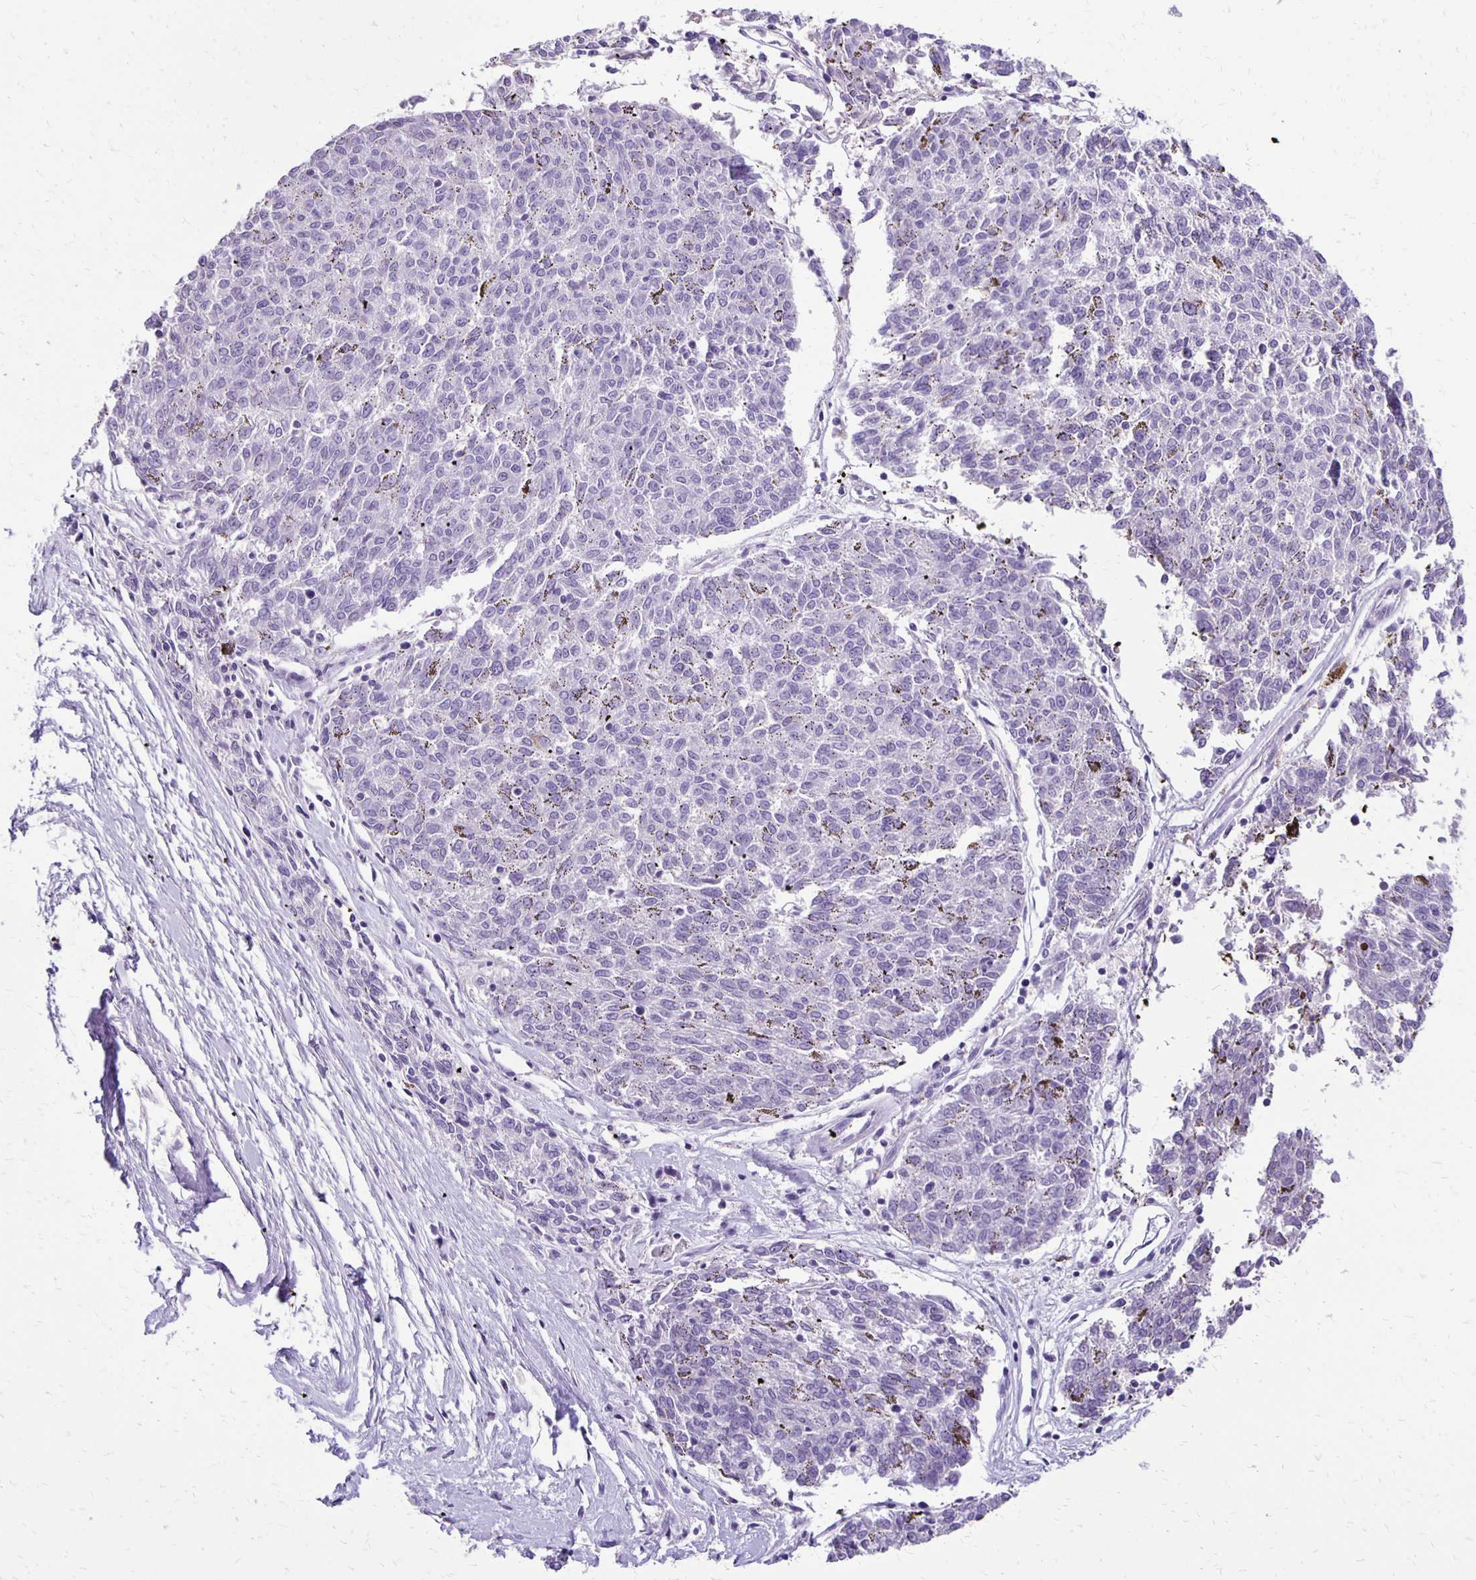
{"staining": {"intensity": "negative", "quantity": "none", "location": "none"}, "tissue": "melanoma", "cell_type": "Tumor cells", "image_type": "cancer", "snomed": [{"axis": "morphology", "description": "Malignant melanoma, NOS"}, {"axis": "topography", "description": "Skin"}], "caption": "A micrograph of melanoma stained for a protein reveals no brown staining in tumor cells.", "gene": "ANKRD45", "patient": {"sex": "female", "age": 72}}